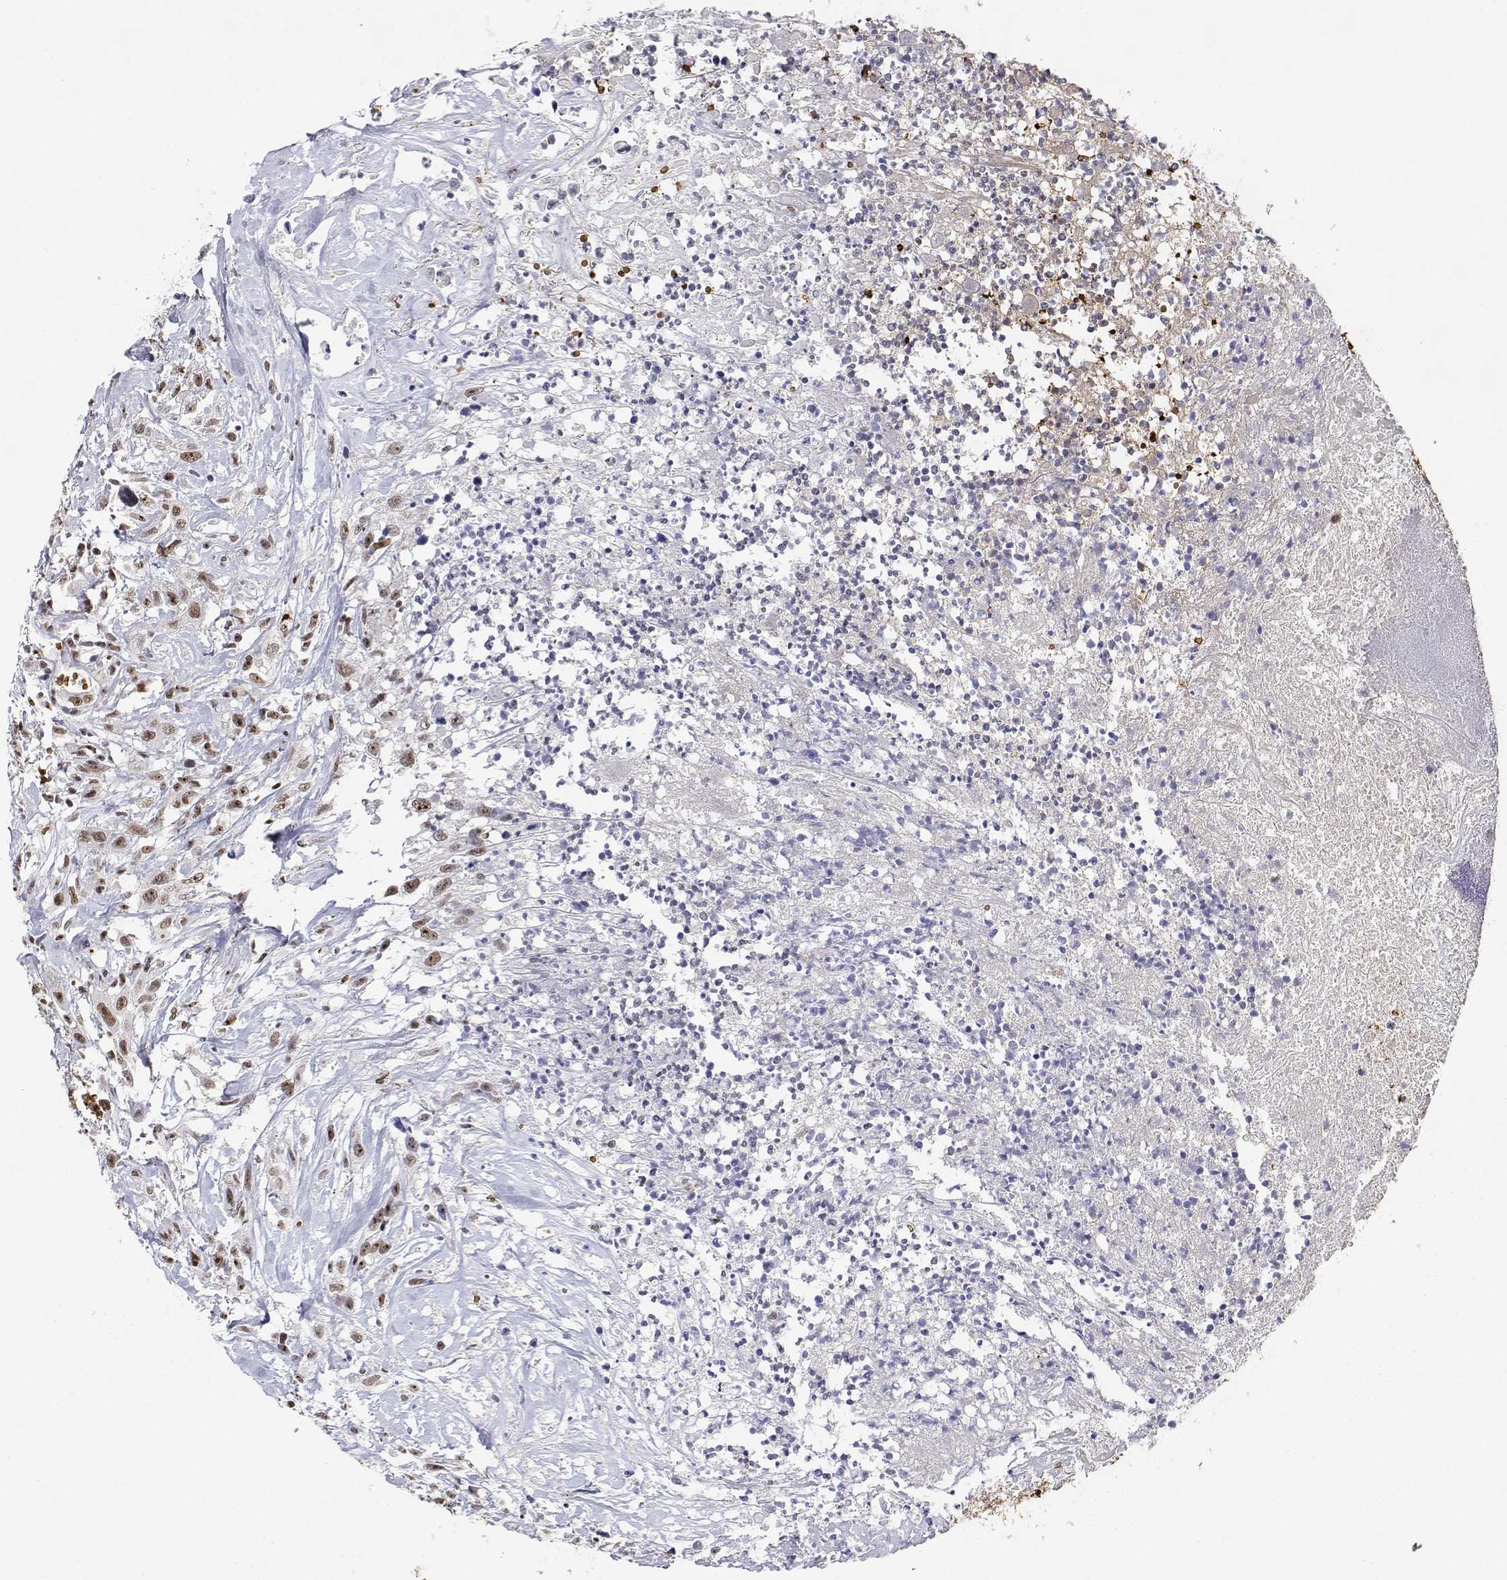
{"staining": {"intensity": "moderate", "quantity": ">75%", "location": "nuclear"}, "tissue": "head and neck cancer", "cell_type": "Tumor cells", "image_type": "cancer", "snomed": [{"axis": "morphology", "description": "Squamous cell carcinoma, NOS"}, {"axis": "topography", "description": "Head-Neck"}], "caption": "Immunohistochemistry (IHC) histopathology image of human squamous cell carcinoma (head and neck) stained for a protein (brown), which displays medium levels of moderate nuclear staining in approximately >75% of tumor cells.", "gene": "ADAR", "patient": {"sex": "male", "age": 57}}